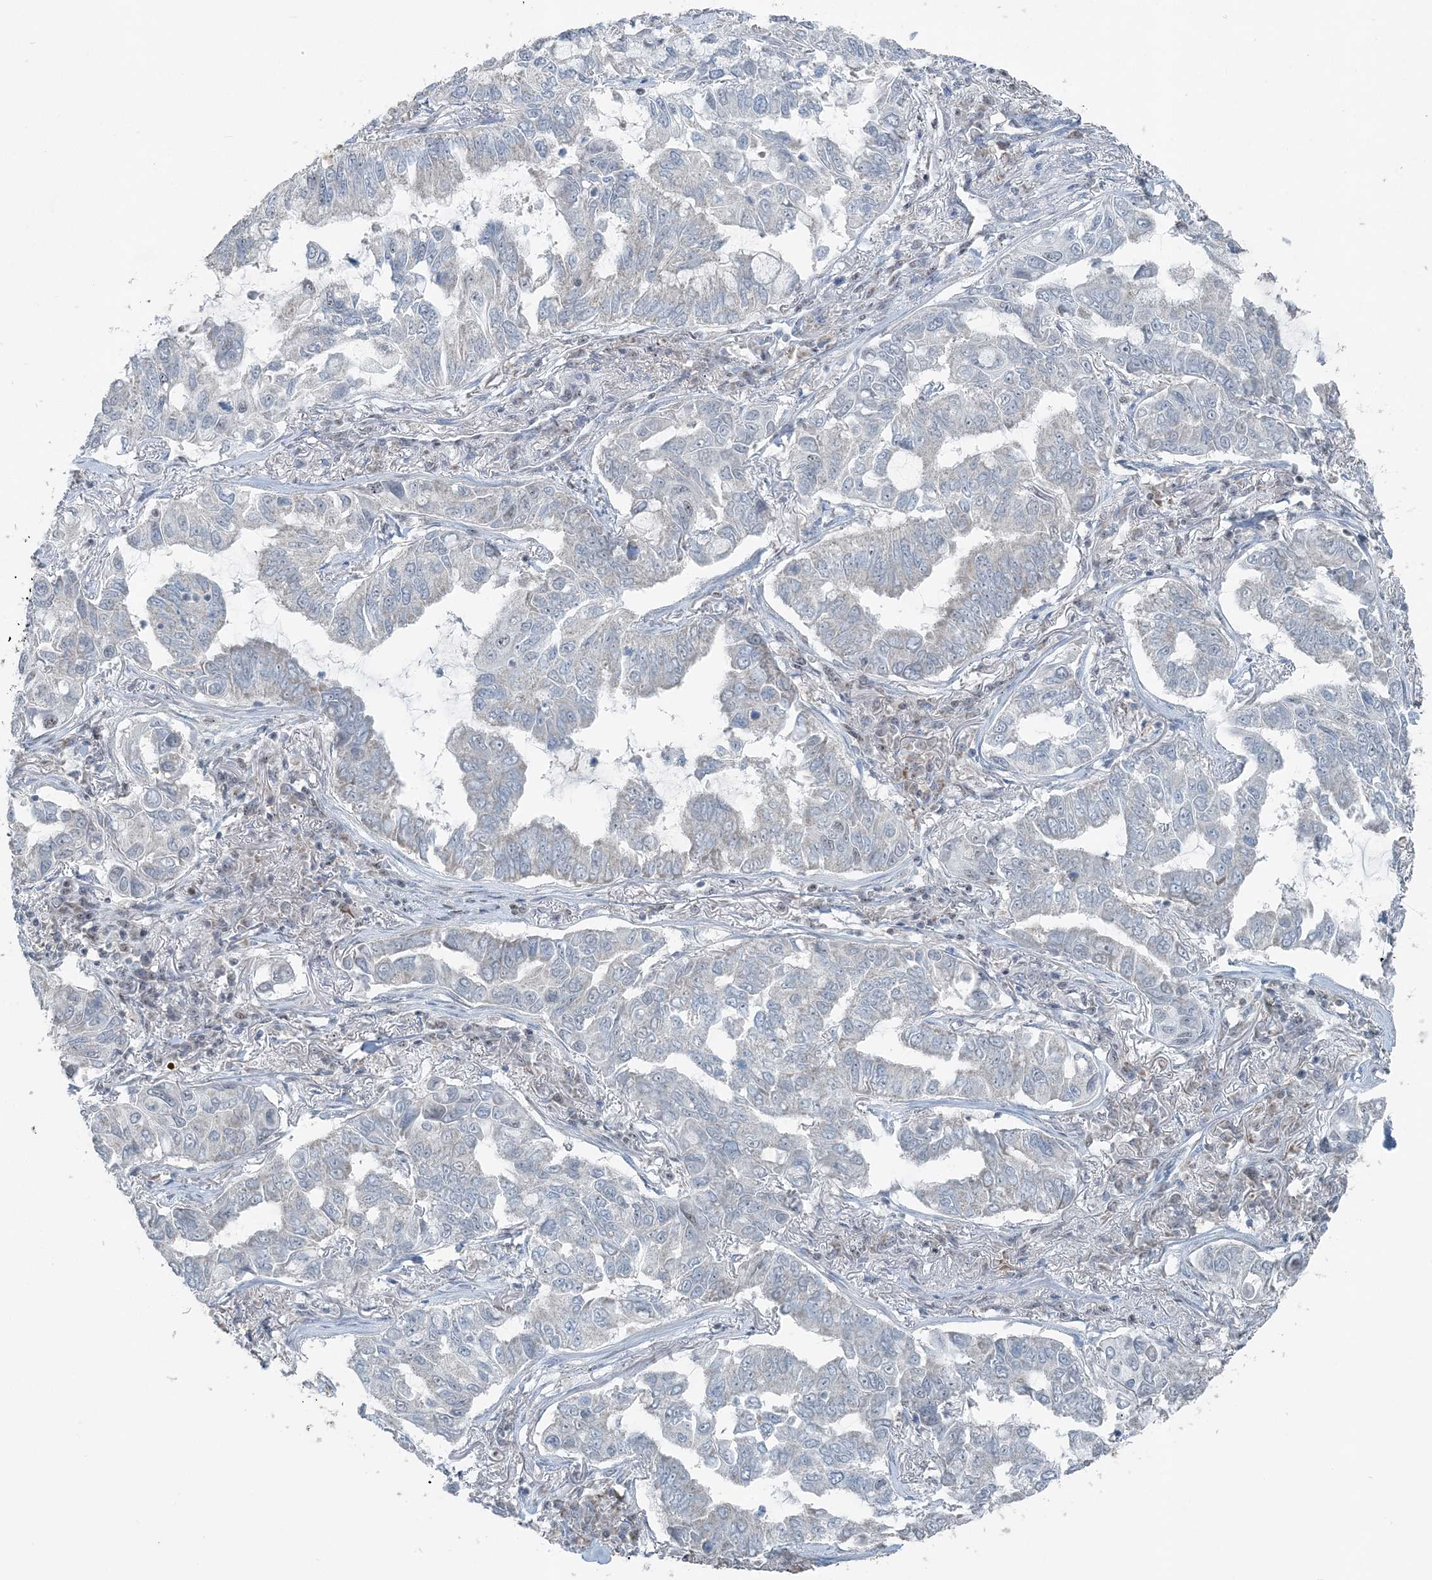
{"staining": {"intensity": "negative", "quantity": "none", "location": "none"}, "tissue": "lung cancer", "cell_type": "Tumor cells", "image_type": "cancer", "snomed": [{"axis": "morphology", "description": "Adenocarcinoma, NOS"}, {"axis": "topography", "description": "Lung"}], "caption": "IHC photomicrograph of human lung cancer stained for a protein (brown), which shows no expression in tumor cells.", "gene": "SUCLG1", "patient": {"sex": "male", "age": 64}}